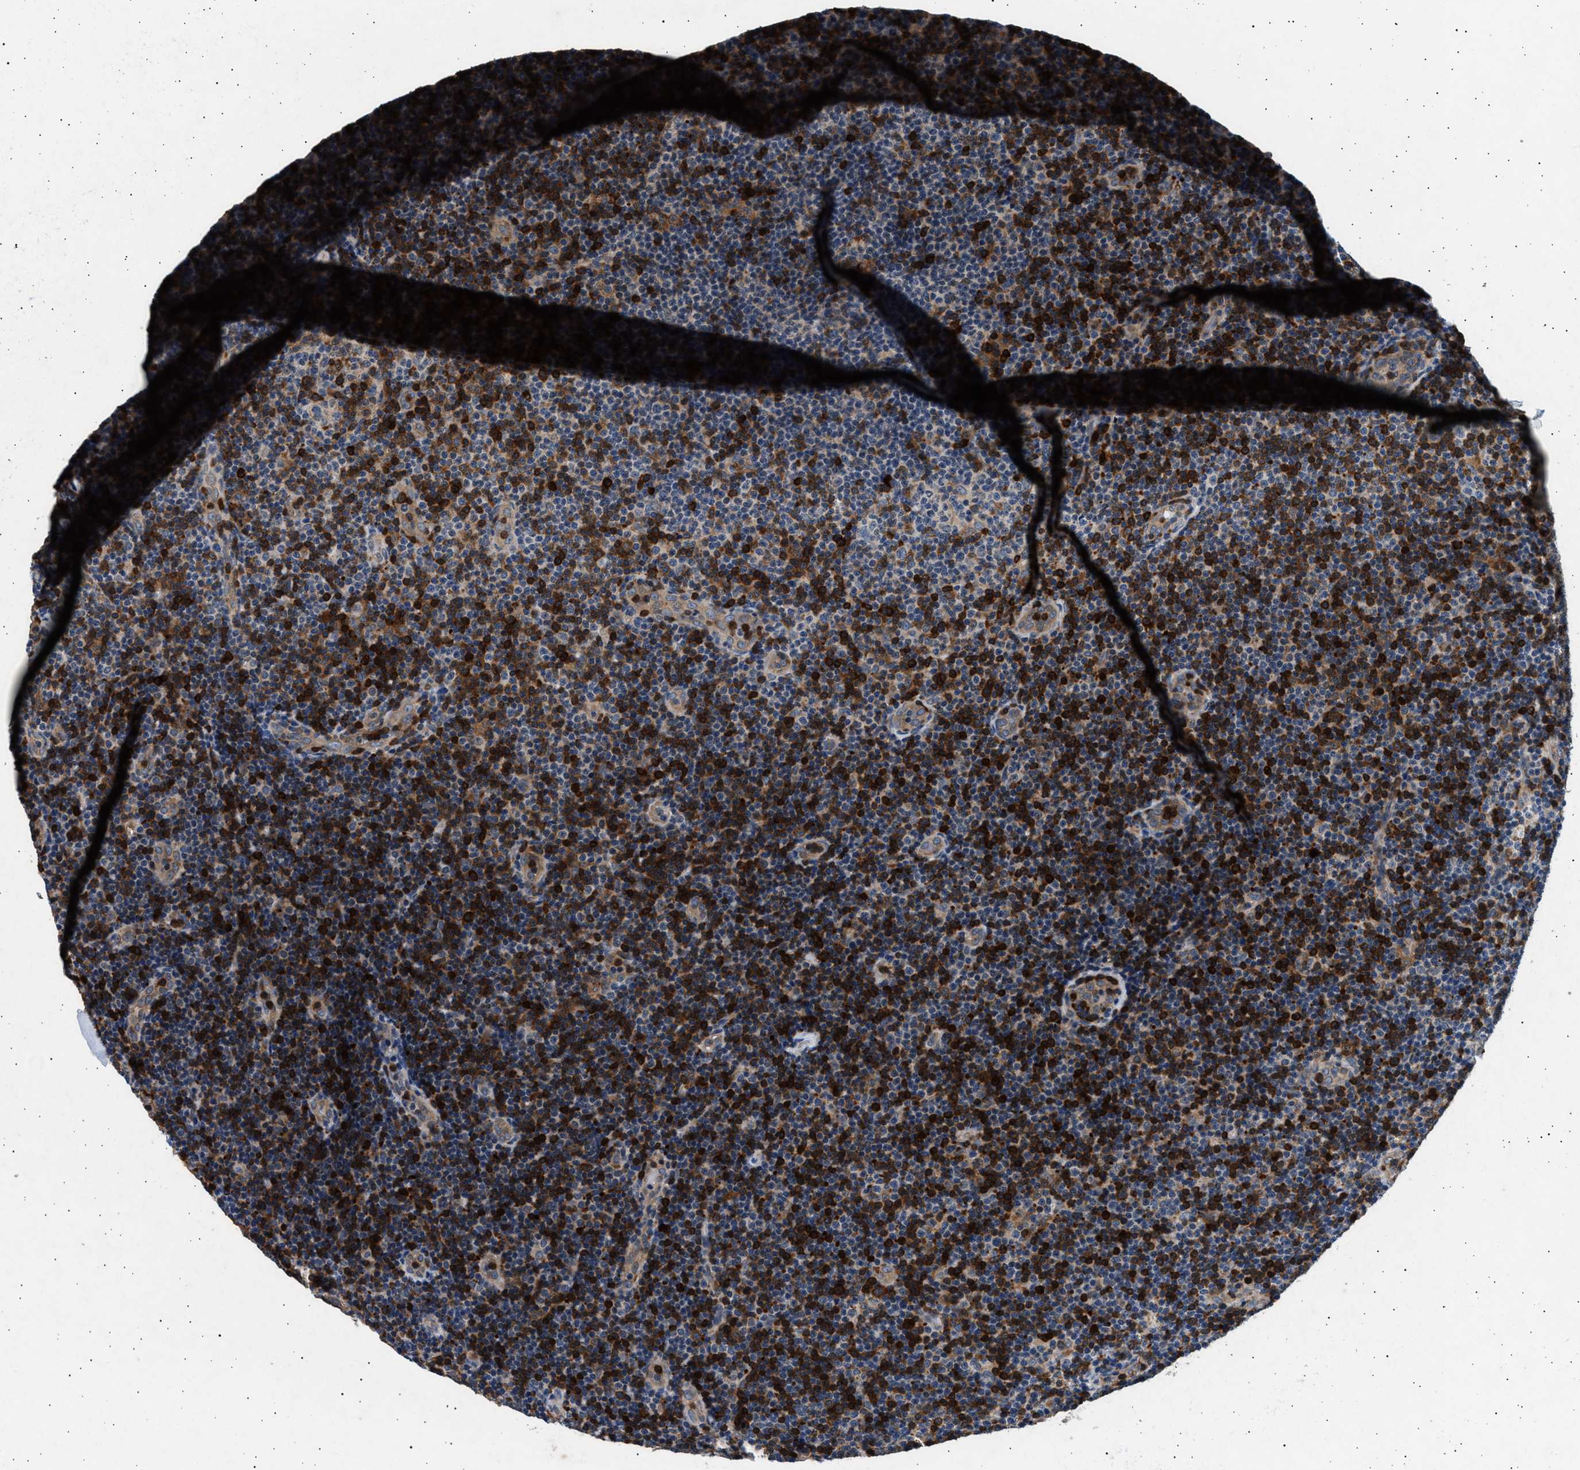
{"staining": {"intensity": "weak", "quantity": "25%-75%", "location": "cytoplasmic/membranous"}, "tissue": "lymphoma", "cell_type": "Tumor cells", "image_type": "cancer", "snomed": [{"axis": "morphology", "description": "Hodgkin's disease, NOS"}, {"axis": "topography", "description": "Lymph node"}], "caption": "Immunohistochemistry (IHC) of human Hodgkin's disease demonstrates low levels of weak cytoplasmic/membranous positivity in approximately 25%-75% of tumor cells.", "gene": "GRAP2", "patient": {"sex": "female", "age": 57}}